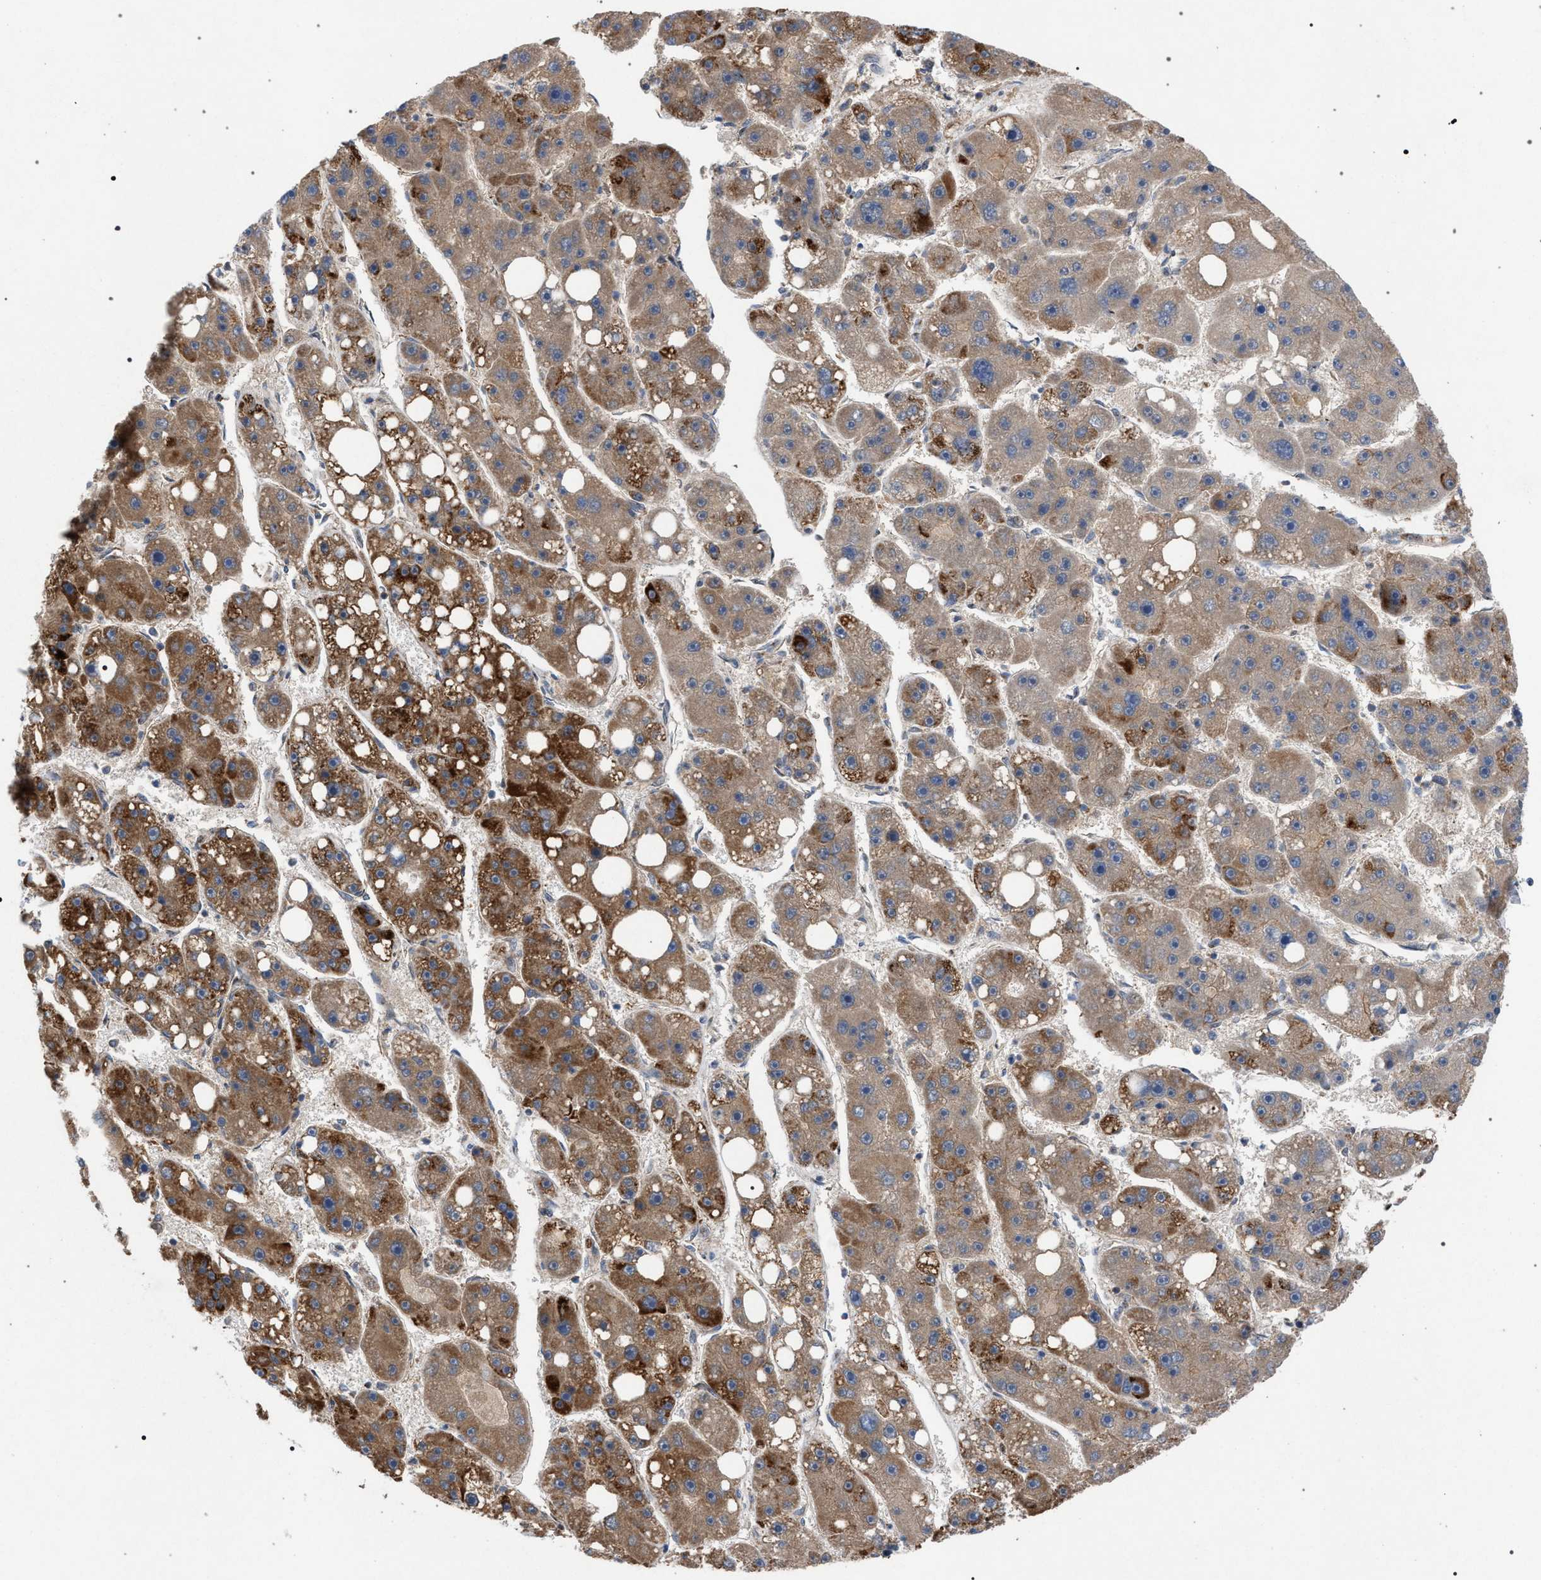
{"staining": {"intensity": "strong", "quantity": ">75%", "location": "cytoplasmic/membranous"}, "tissue": "liver cancer", "cell_type": "Tumor cells", "image_type": "cancer", "snomed": [{"axis": "morphology", "description": "Carcinoma, Hepatocellular, NOS"}, {"axis": "topography", "description": "Liver"}], "caption": "An image of liver cancer stained for a protein displays strong cytoplasmic/membranous brown staining in tumor cells. (DAB = brown stain, brightfield microscopy at high magnification).", "gene": "VPS13A", "patient": {"sex": "female", "age": 61}}